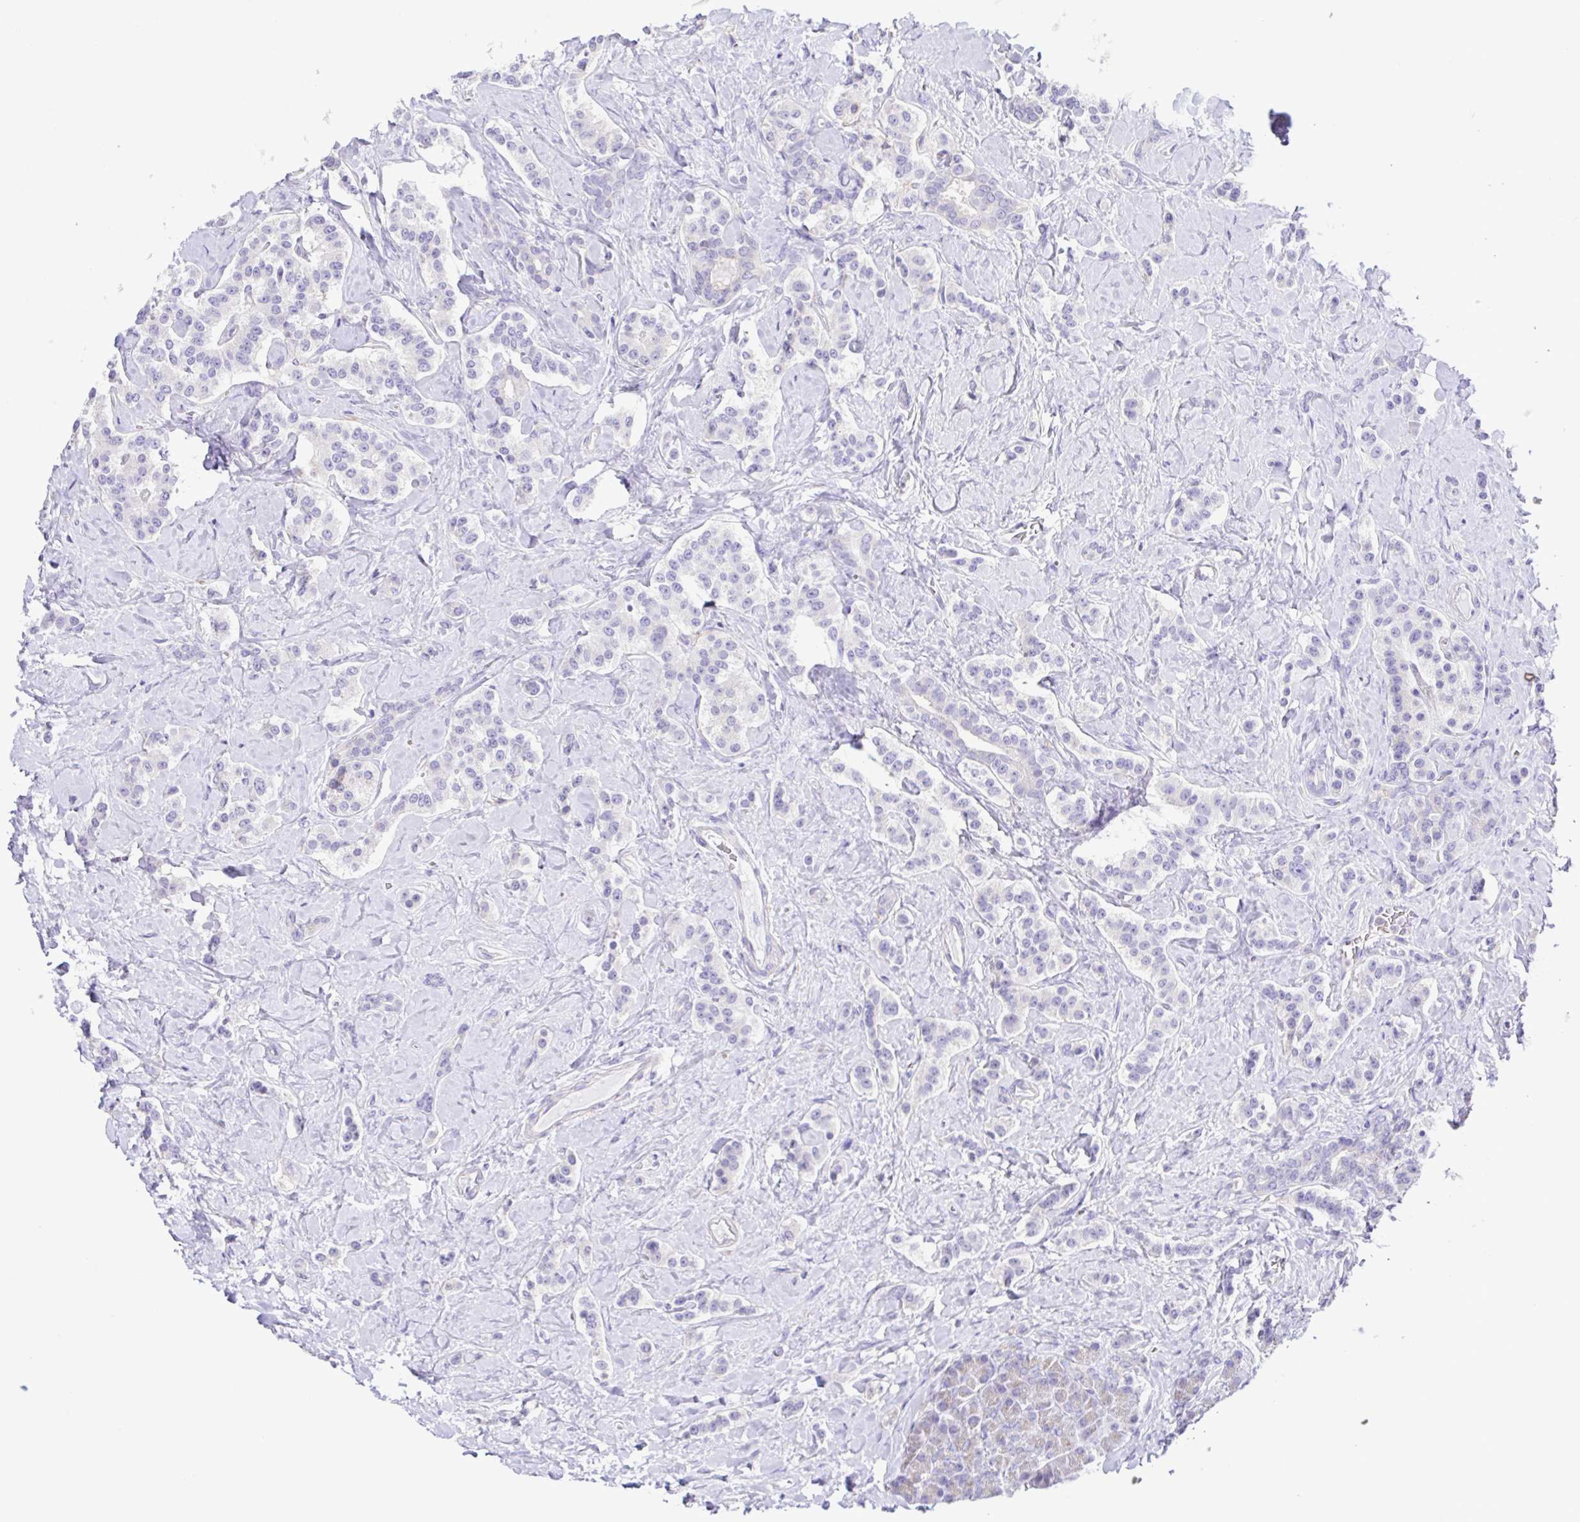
{"staining": {"intensity": "negative", "quantity": "none", "location": "none"}, "tissue": "carcinoid", "cell_type": "Tumor cells", "image_type": "cancer", "snomed": [{"axis": "morphology", "description": "Normal tissue, NOS"}, {"axis": "morphology", "description": "Carcinoid, malignant, NOS"}, {"axis": "topography", "description": "Pancreas"}], "caption": "Protein analysis of malignant carcinoid reveals no significant expression in tumor cells. (Brightfield microscopy of DAB immunohistochemistry (IHC) at high magnification).", "gene": "CYP17A1", "patient": {"sex": "male", "age": 36}}